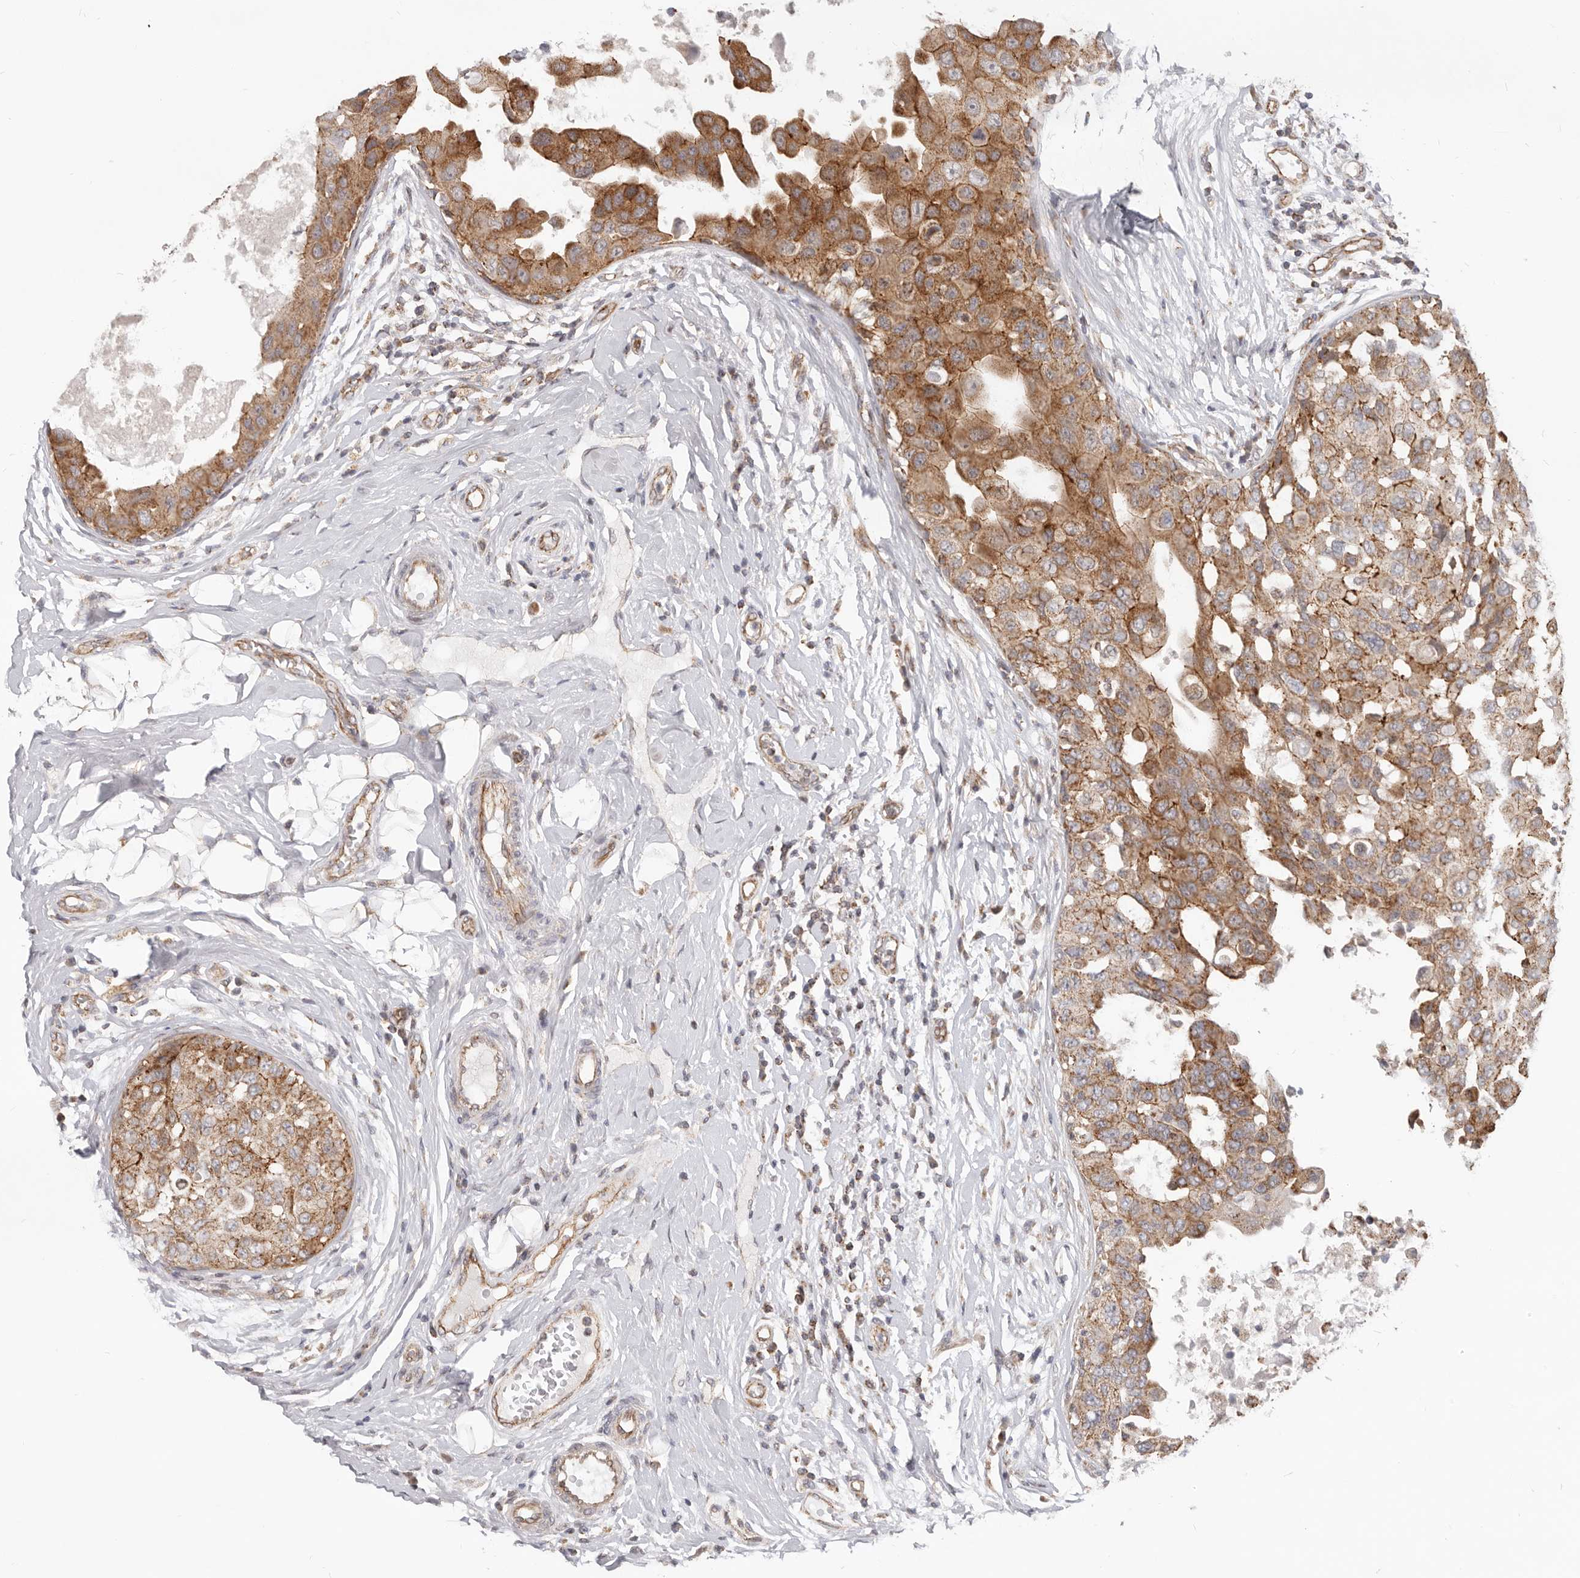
{"staining": {"intensity": "moderate", "quantity": ">75%", "location": "cytoplasmic/membranous"}, "tissue": "breast cancer", "cell_type": "Tumor cells", "image_type": "cancer", "snomed": [{"axis": "morphology", "description": "Duct carcinoma"}, {"axis": "topography", "description": "Breast"}], "caption": "The image exhibits immunohistochemical staining of intraductal carcinoma (breast). There is moderate cytoplasmic/membranous expression is seen in about >75% of tumor cells. (Stains: DAB (3,3'-diaminobenzidine) in brown, nuclei in blue, Microscopy: brightfield microscopy at high magnification).", "gene": "USP49", "patient": {"sex": "female", "age": 27}}